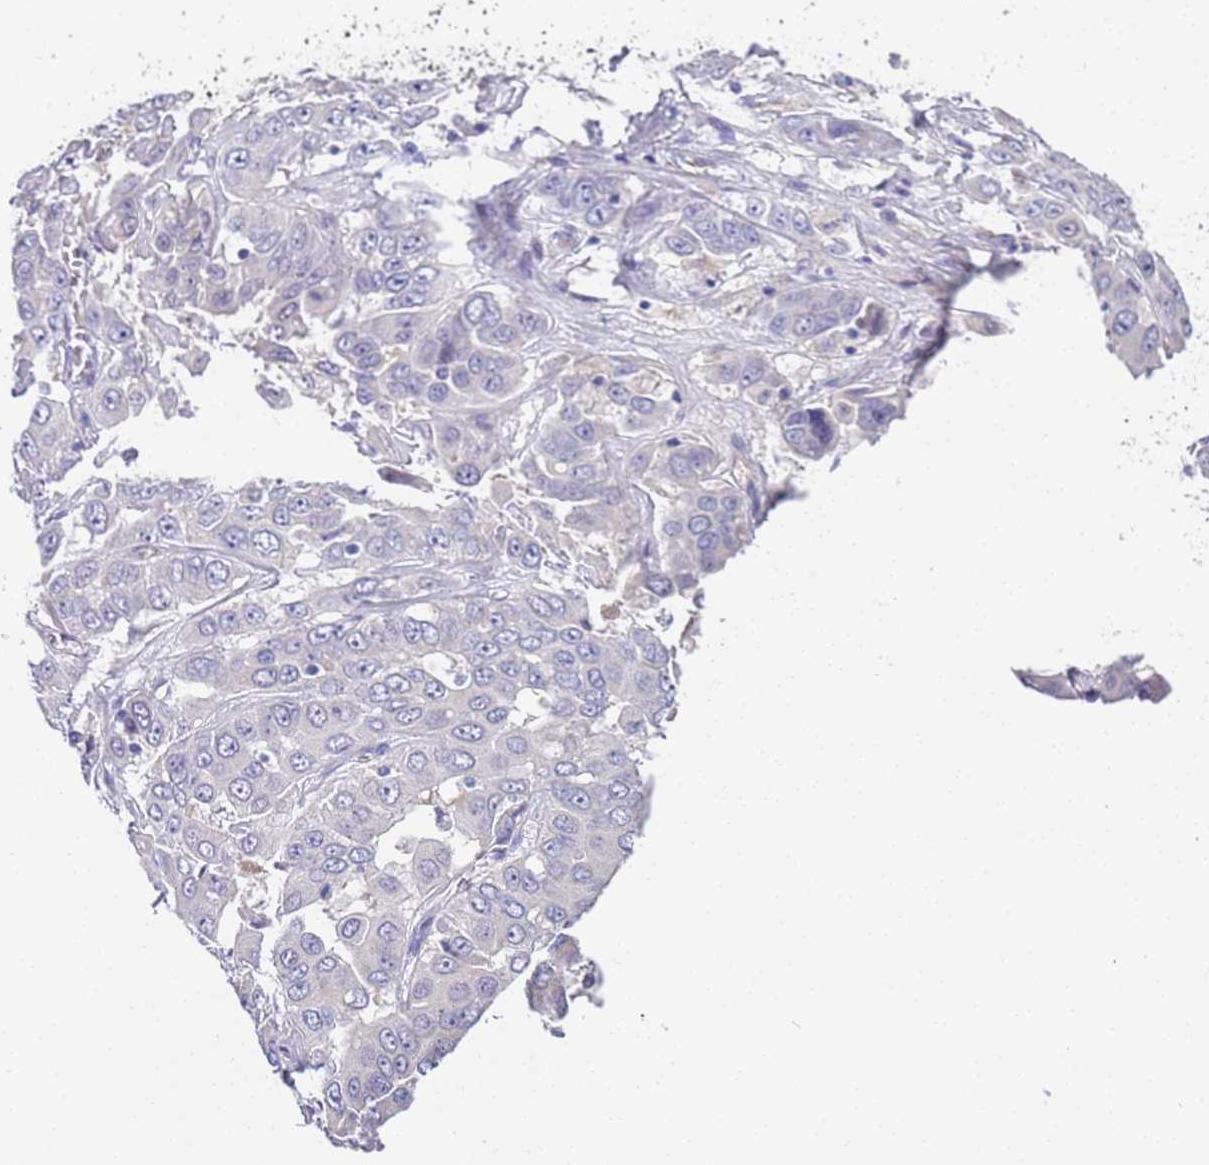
{"staining": {"intensity": "negative", "quantity": "none", "location": "none"}, "tissue": "liver cancer", "cell_type": "Tumor cells", "image_type": "cancer", "snomed": [{"axis": "morphology", "description": "Cholangiocarcinoma"}, {"axis": "topography", "description": "Liver"}], "caption": "An image of human liver cancer (cholangiocarcinoma) is negative for staining in tumor cells. The staining was performed using DAB to visualize the protein expression in brown, while the nuclei were stained in blue with hematoxylin (Magnification: 20x).", "gene": "BRMS1L", "patient": {"sex": "female", "age": 52}}